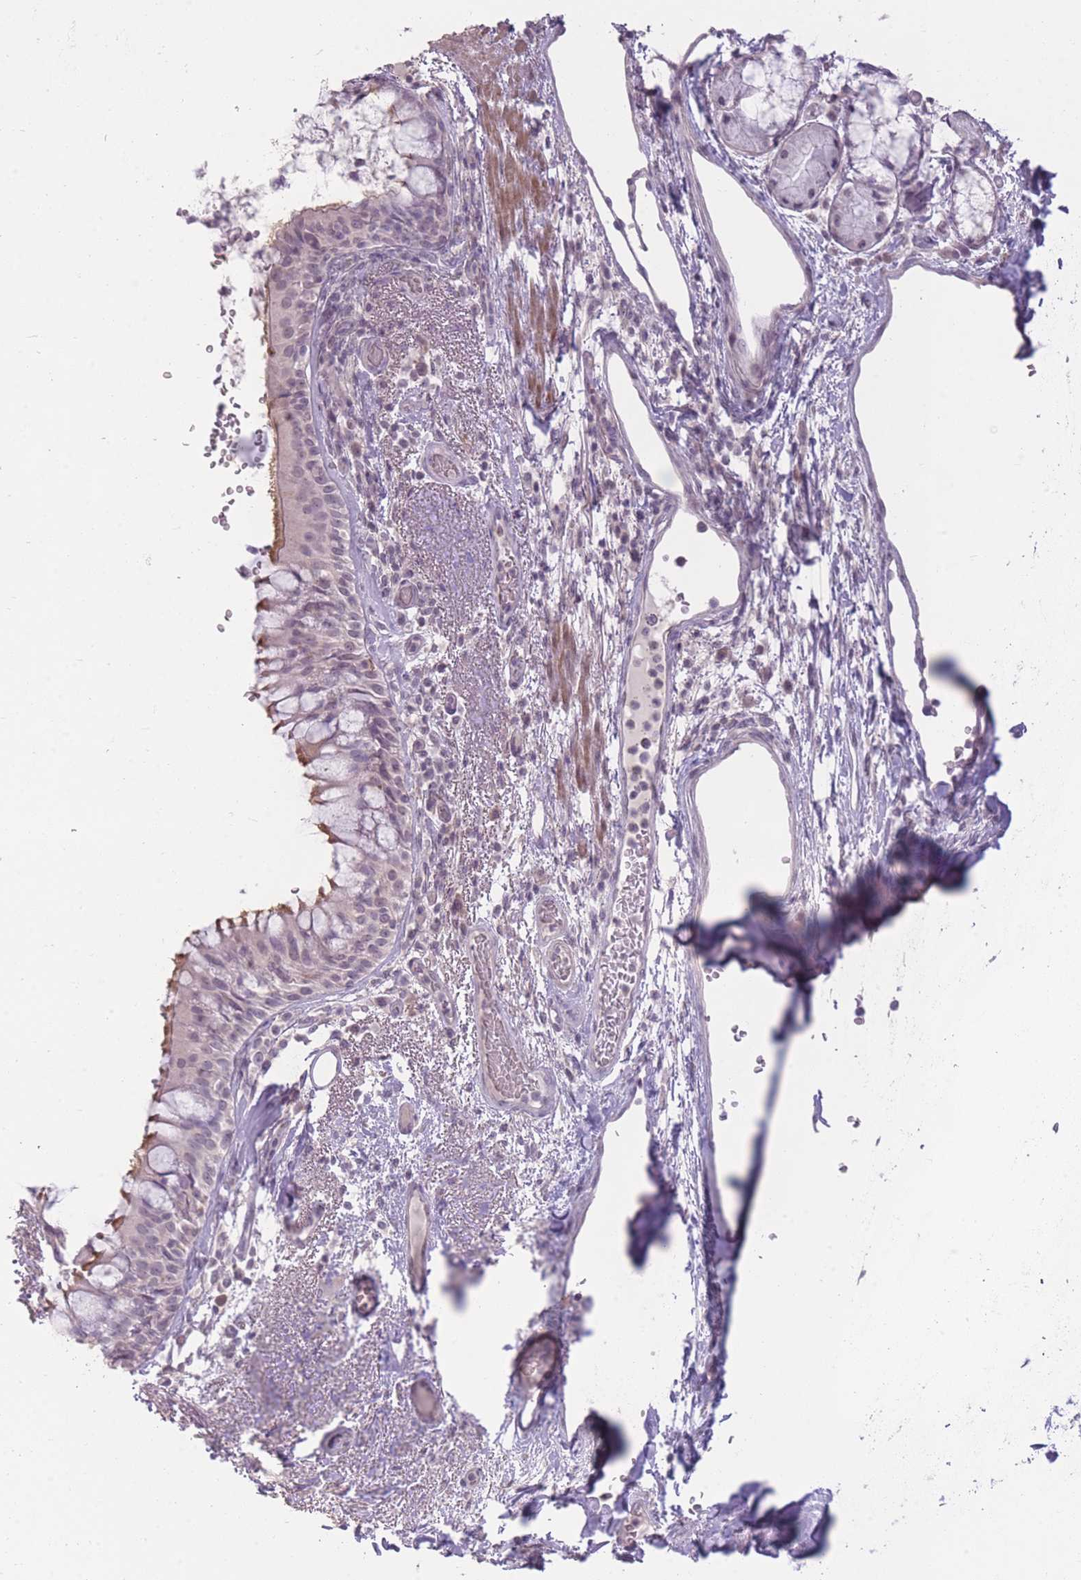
{"staining": {"intensity": "moderate", "quantity": "25%-75%", "location": "cytoplasmic/membranous"}, "tissue": "bronchus", "cell_type": "Respiratory epithelial cells", "image_type": "normal", "snomed": [{"axis": "morphology", "description": "Normal tissue, NOS"}, {"axis": "topography", "description": "Cartilage tissue"}, {"axis": "topography", "description": "Bronchus"}], "caption": "Normal bronchus shows moderate cytoplasmic/membranous expression in about 25%-75% of respiratory epithelial cells.", "gene": "ZBTB24", "patient": {"sex": "male", "age": 63}}